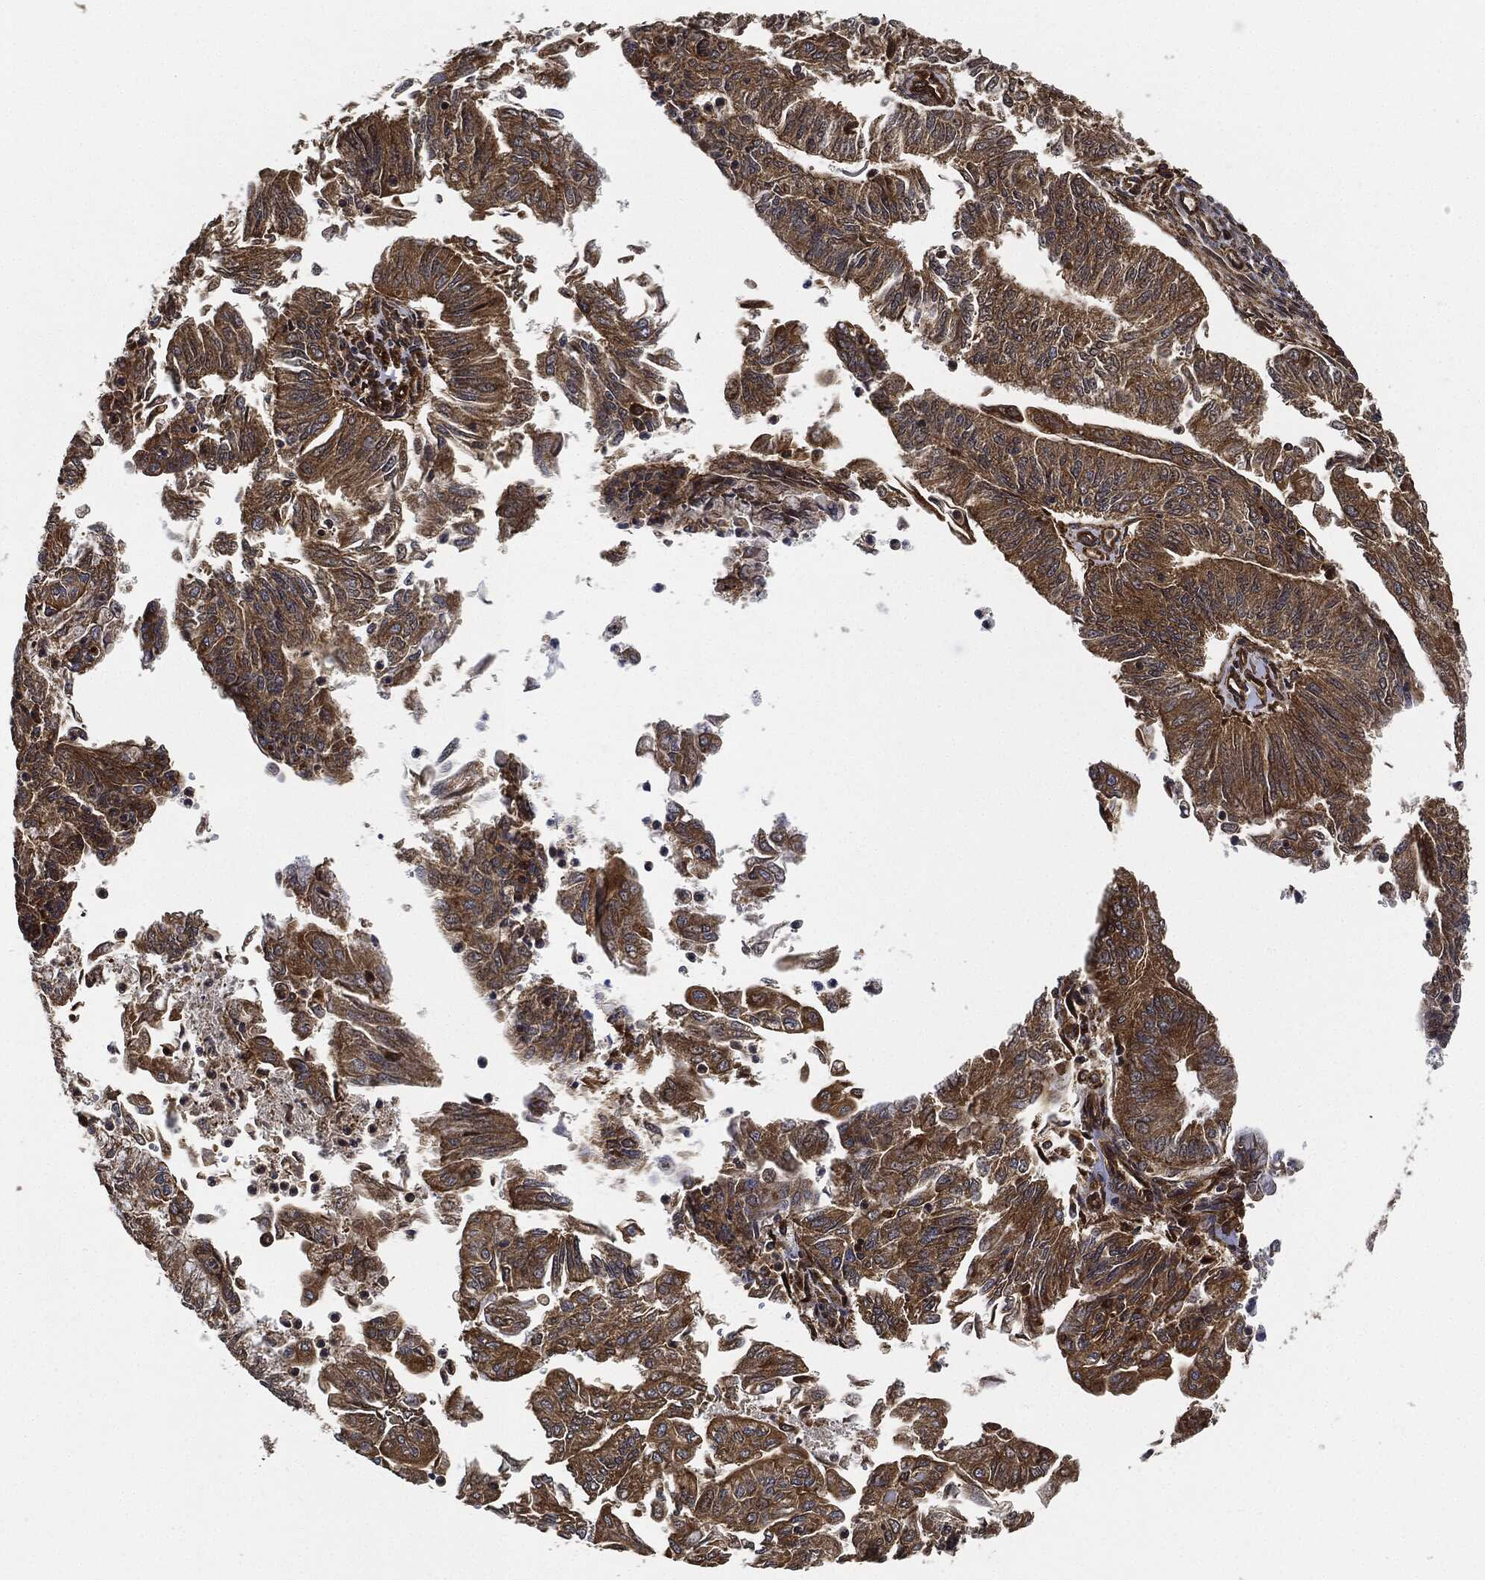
{"staining": {"intensity": "moderate", "quantity": ">75%", "location": "cytoplasmic/membranous"}, "tissue": "endometrial cancer", "cell_type": "Tumor cells", "image_type": "cancer", "snomed": [{"axis": "morphology", "description": "Adenocarcinoma, NOS"}, {"axis": "topography", "description": "Endometrium"}], "caption": "Moderate cytoplasmic/membranous staining for a protein is seen in about >75% of tumor cells of endometrial cancer using IHC.", "gene": "CEP290", "patient": {"sex": "female", "age": 59}}